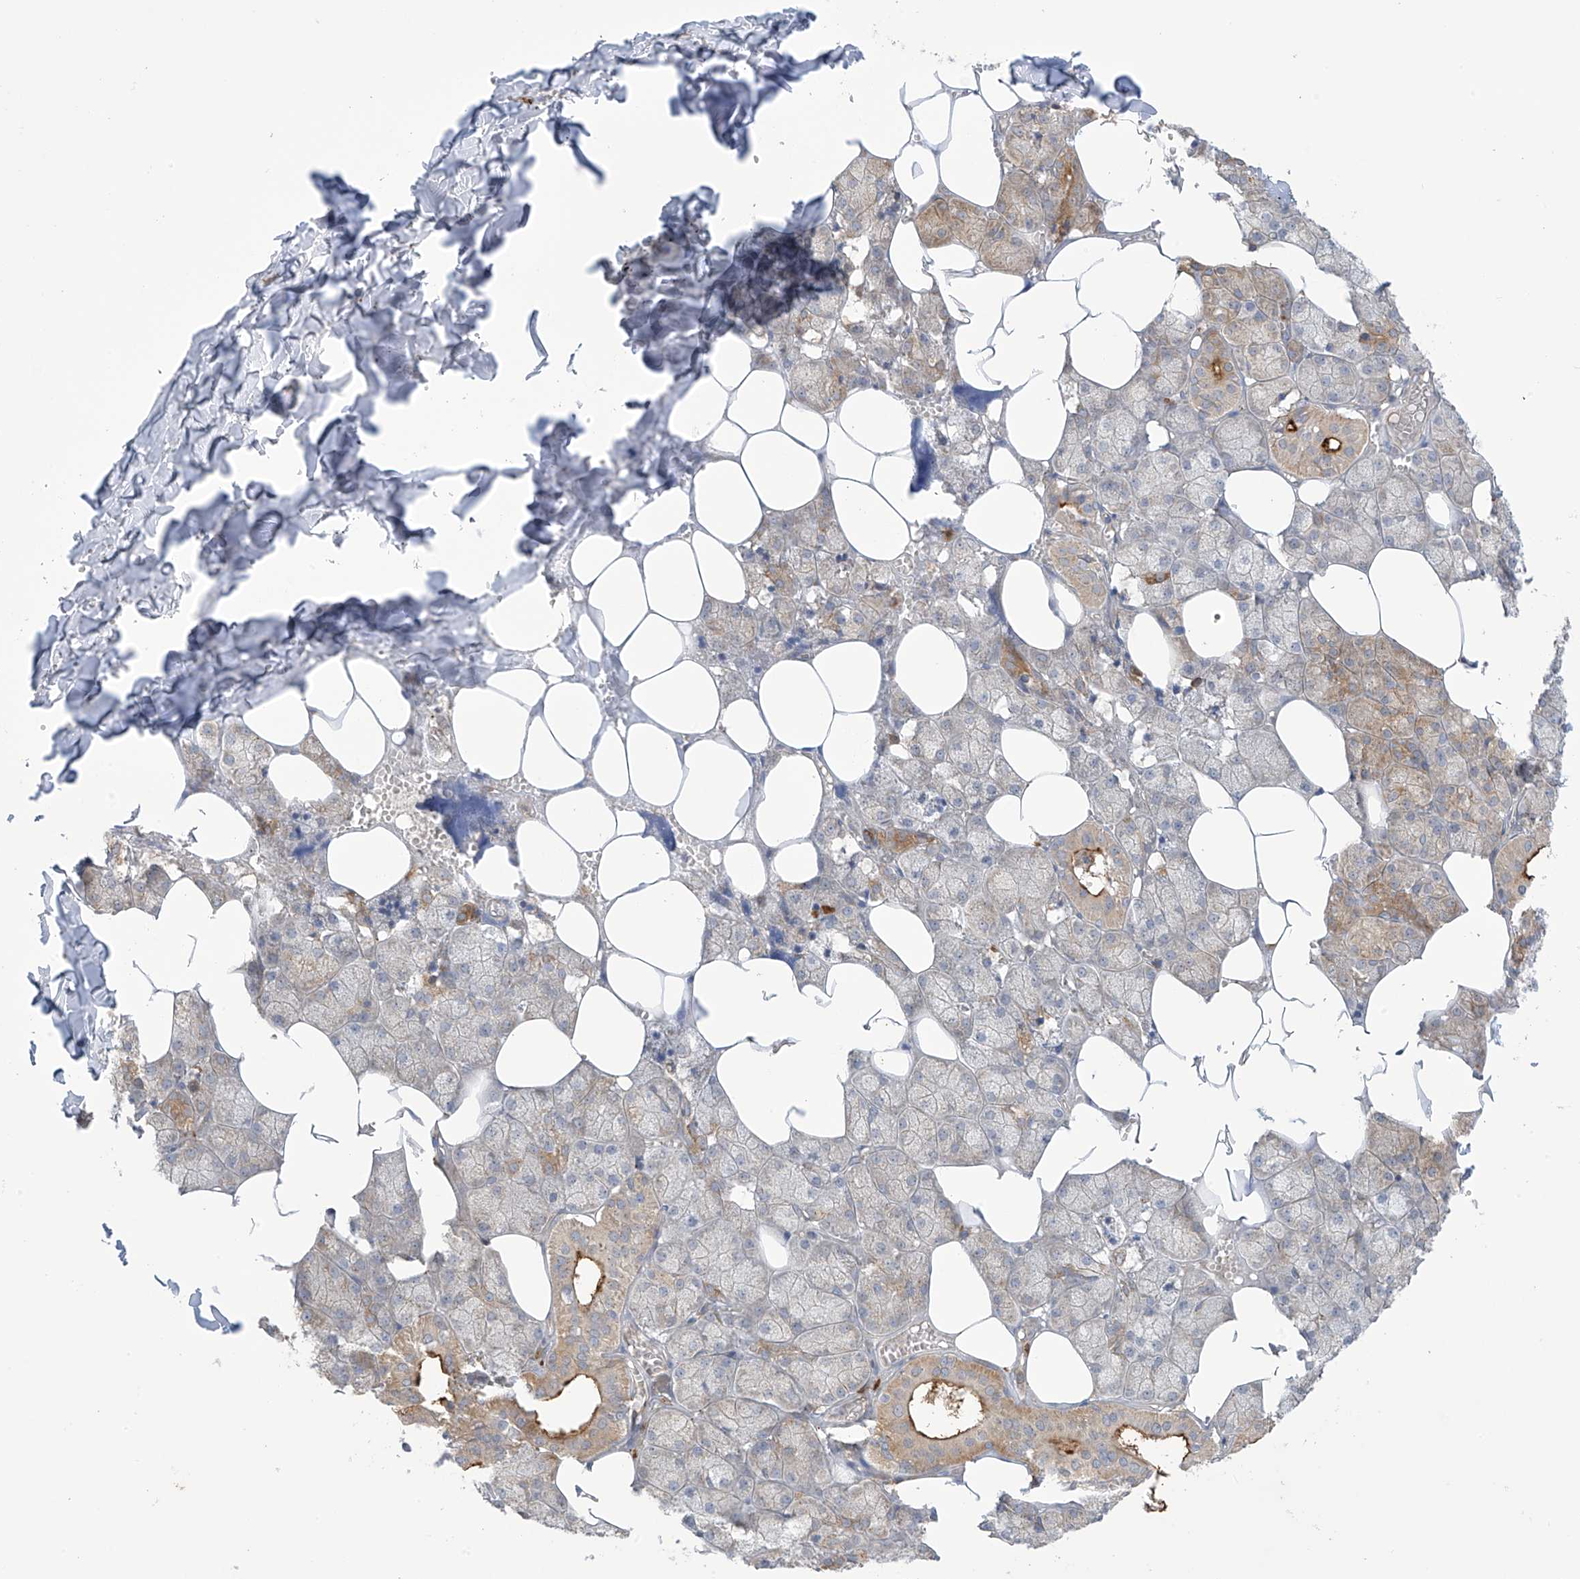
{"staining": {"intensity": "moderate", "quantity": "25%-75%", "location": "cytoplasmic/membranous"}, "tissue": "salivary gland", "cell_type": "Glandular cells", "image_type": "normal", "snomed": [{"axis": "morphology", "description": "Normal tissue, NOS"}, {"axis": "topography", "description": "Salivary gland"}], "caption": "An image of human salivary gland stained for a protein shows moderate cytoplasmic/membranous brown staining in glandular cells.", "gene": "KIAA1522", "patient": {"sex": "male", "age": 62}}